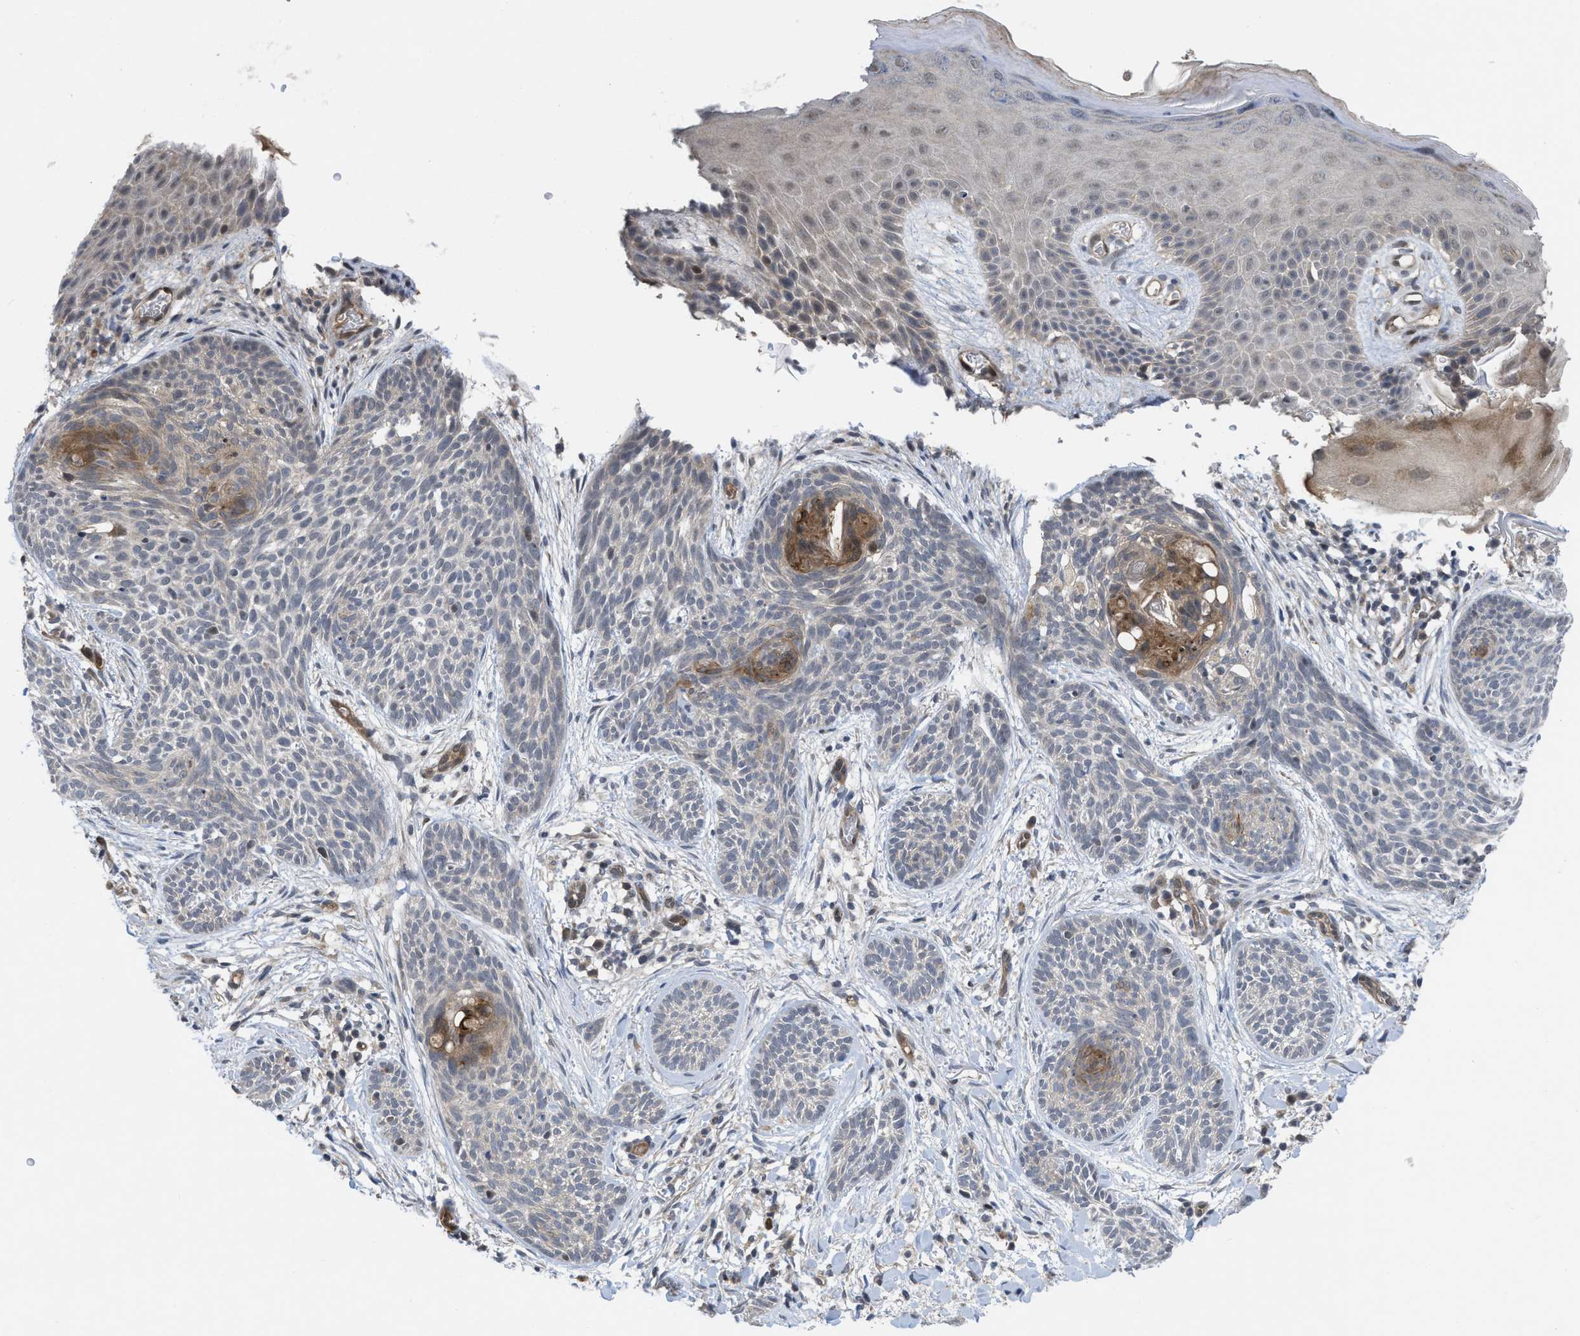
{"staining": {"intensity": "negative", "quantity": "none", "location": "none"}, "tissue": "skin cancer", "cell_type": "Tumor cells", "image_type": "cancer", "snomed": [{"axis": "morphology", "description": "Basal cell carcinoma"}, {"axis": "topography", "description": "Skin"}], "caption": "There is no significant positivity in tumor cells of skin cancer (basal cell carcinoma).", "gene": "LDAF1", "patient": {"sex": "female", "age": 59}}